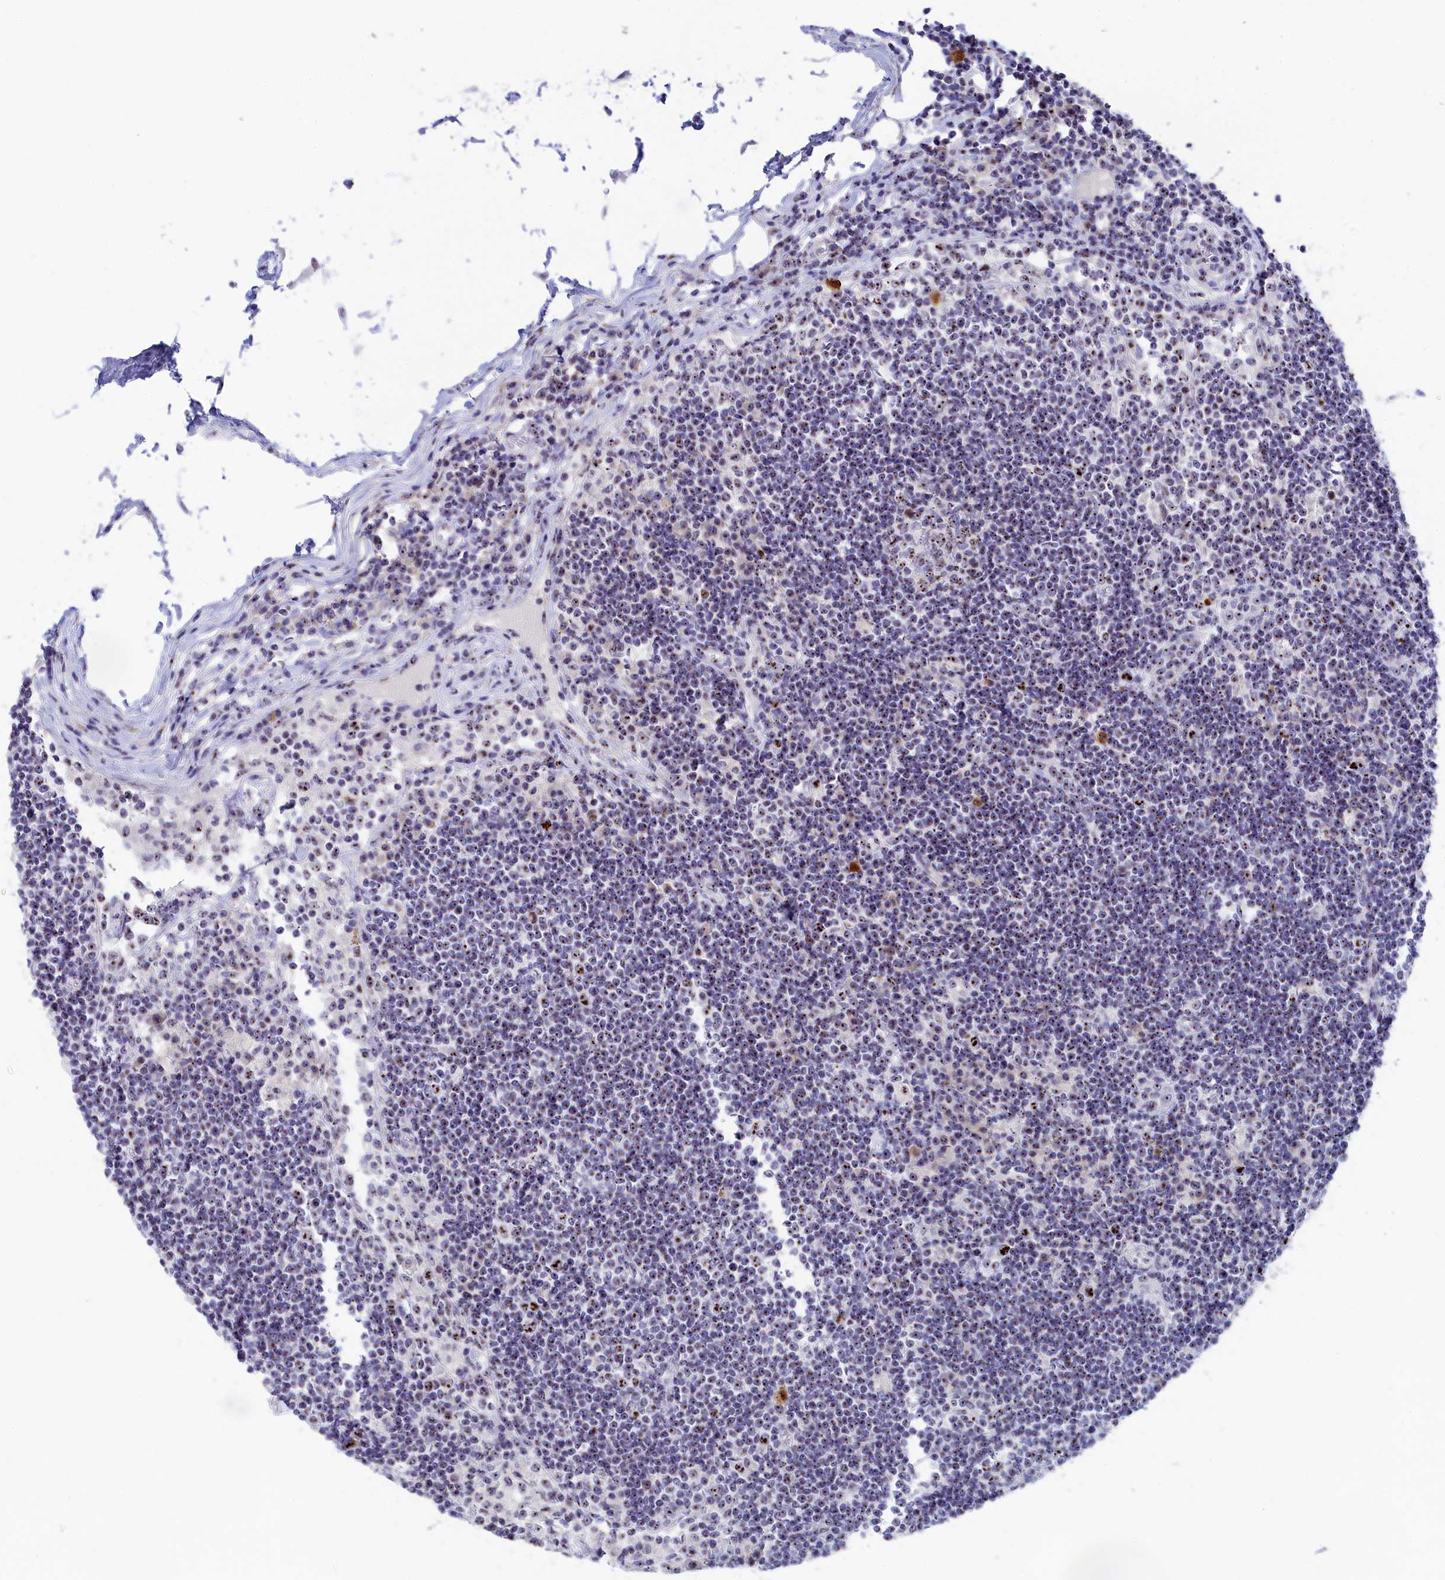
{"staining": {"intensity": "moderate", "quantity": ">75%", "location": "nuclear"}, "tissue": "lymph node", "cell_type": "Non-germinal center cells", "image_type": "normal", "snomed": [{"axis": "morphology", "description": "Normal tissue, NOS"}, {"axis": "topography", "description": "Lymph node"}], "caption": "Non-germinal center cells demonstrate moderate nuclear expression in about >75% of cells in unremarkable lymph node.", "gene": "RSL1D1", "patient": {"sex": "female", "age": 53}}